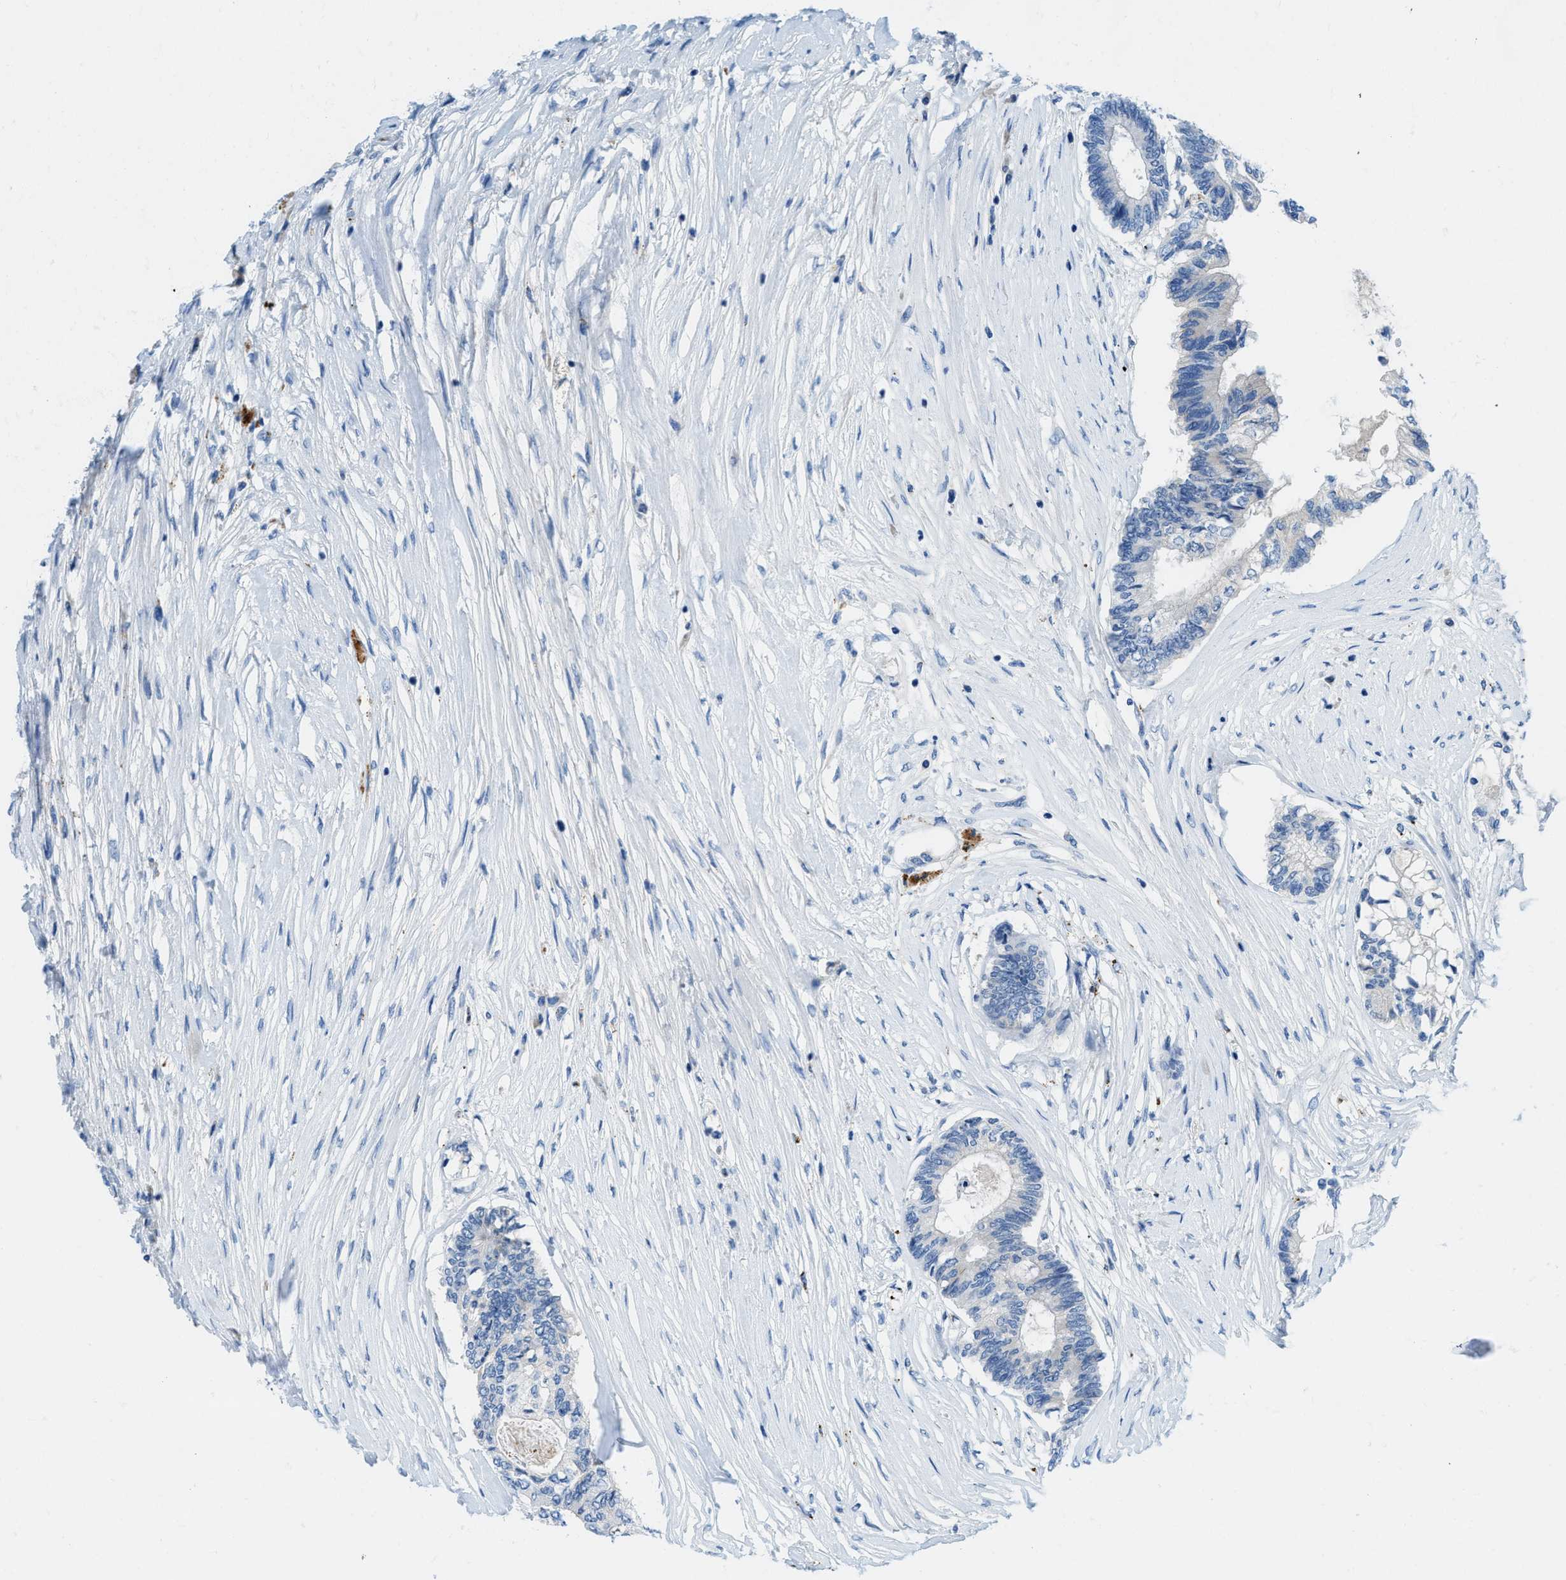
{"staining": {"intensity": "negative", "quantity": "none", "location": "none"}, "tissue": "colorectal cancer", "cell_type": "Tumor cells", "image_type": "cancer", "snomed": [{"axis": "morphology", "description": "Adenocarcinoma, NOS"}, {"axis": "topography", "description": "Rectum"}], "caption": "There is no significant expression in tumor cells of colorectal cancer.", "gene": "TMEM248", "patient": {"sex": "male", "age": 63}}